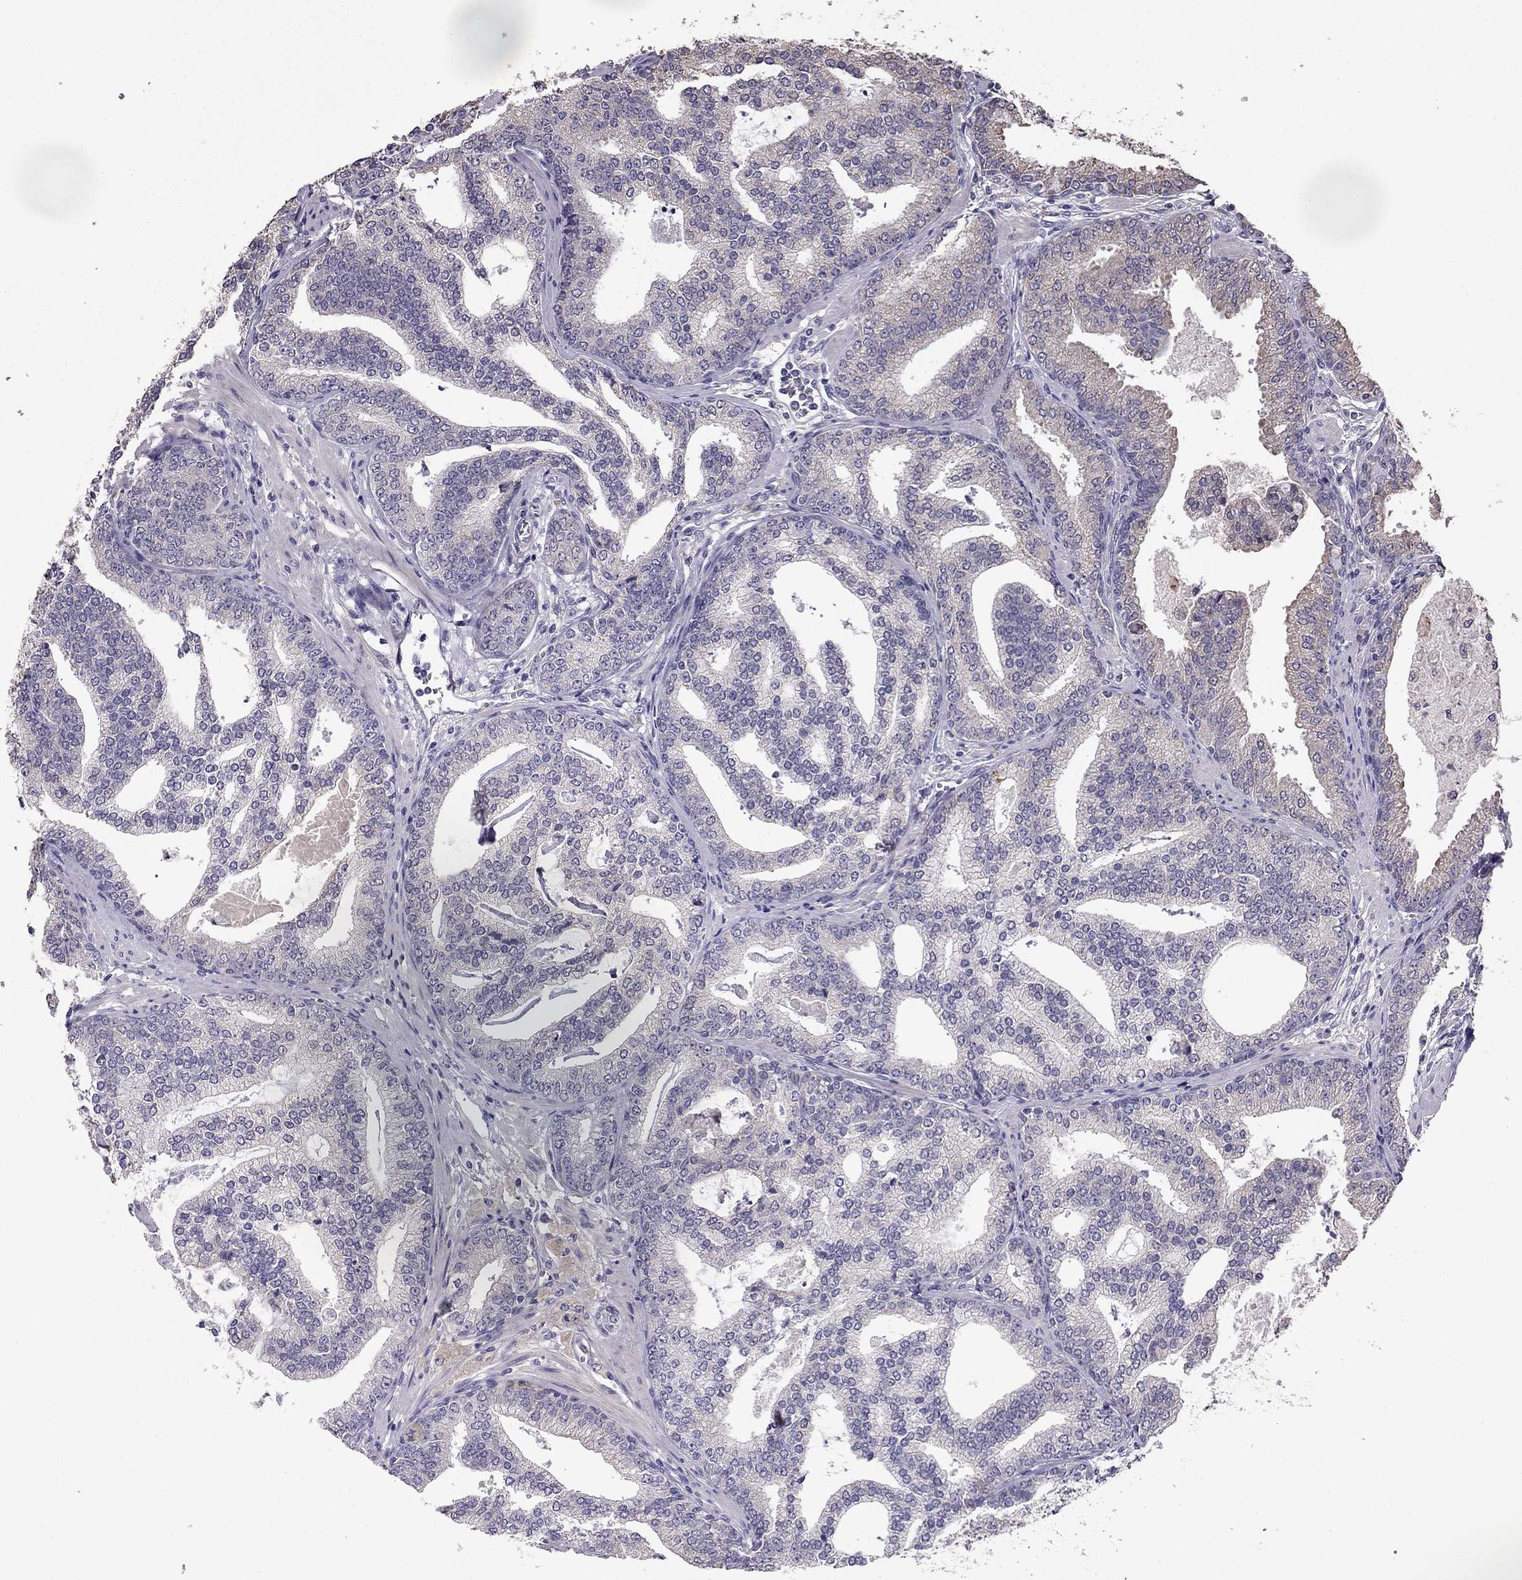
{"staining": {"intensity": "negative", "quantity": "none", "location": "none"}, "tissue": "prostate cancer", "cell_type": "Tumor cells", "image_type": "cancer", "snomed": [{"axis": "morphology", "description": "Adenocarcinoma, NOS"}, {"axis": "topography", "description": "Prostate"}], "caption": "Adenocarcinoma (prostate) stained for a protein using IHC shows no expression tumor cells.", "gene": "CDH9", "patient": {"sex": "male", "age": 64}}